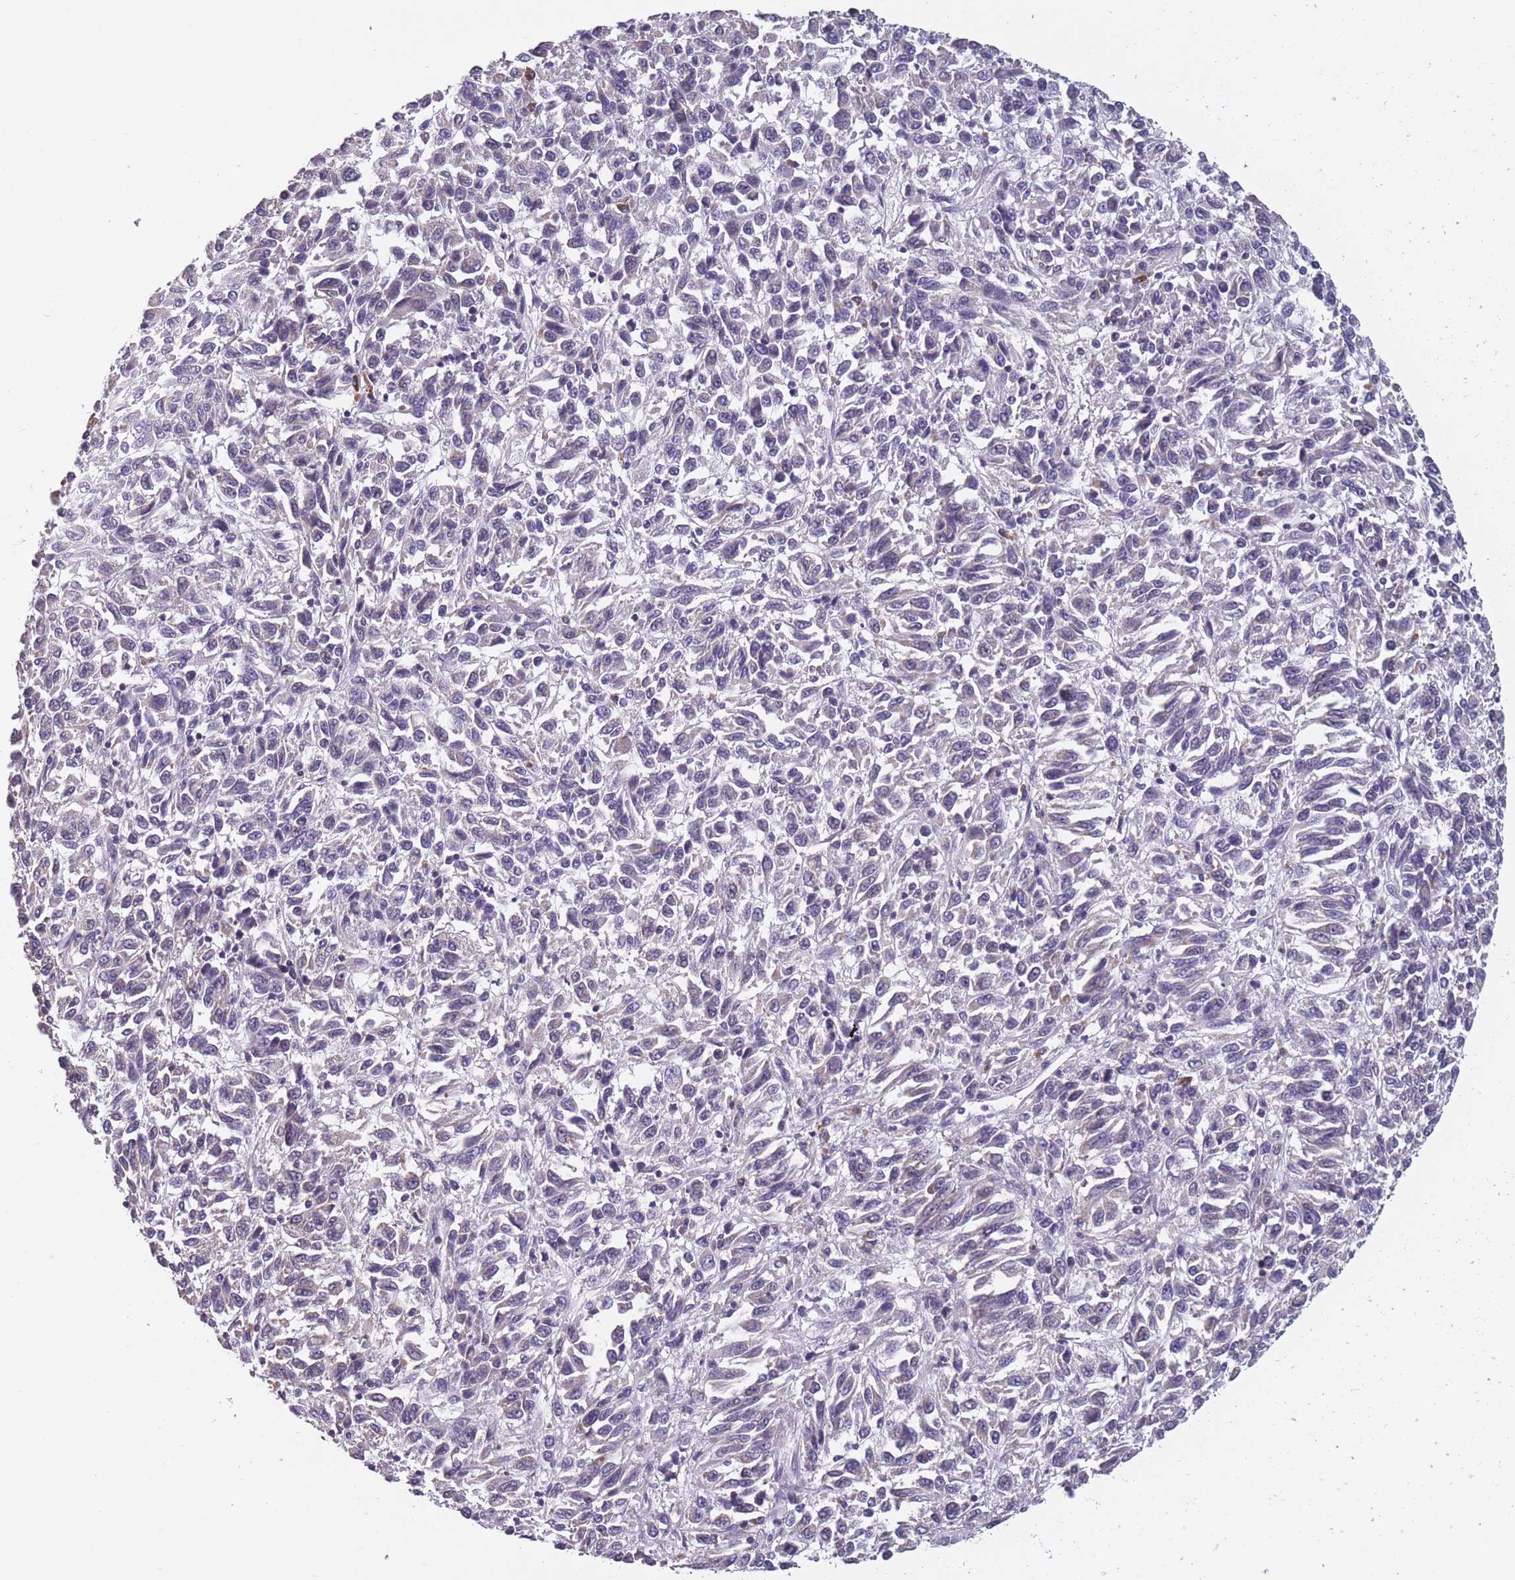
{"staining": {"intensity": "negative", "quantity": "none", "location": "none"}, "tissue": "melanoma", "cell_type": "Tumor cells", "image_type": "cancer", "snomed": [{"axis": "morphology", "description": "Malignant melanoma, Metastatic site"}, {"axis": "topography", "description": "Lung"}], "caption": "This is an immunohistochemistry micrograph of melanoma. There is no positivity in tumor cells.", "gene": "TOMM40L", "patient": {"sex": "male", "age": 64}}